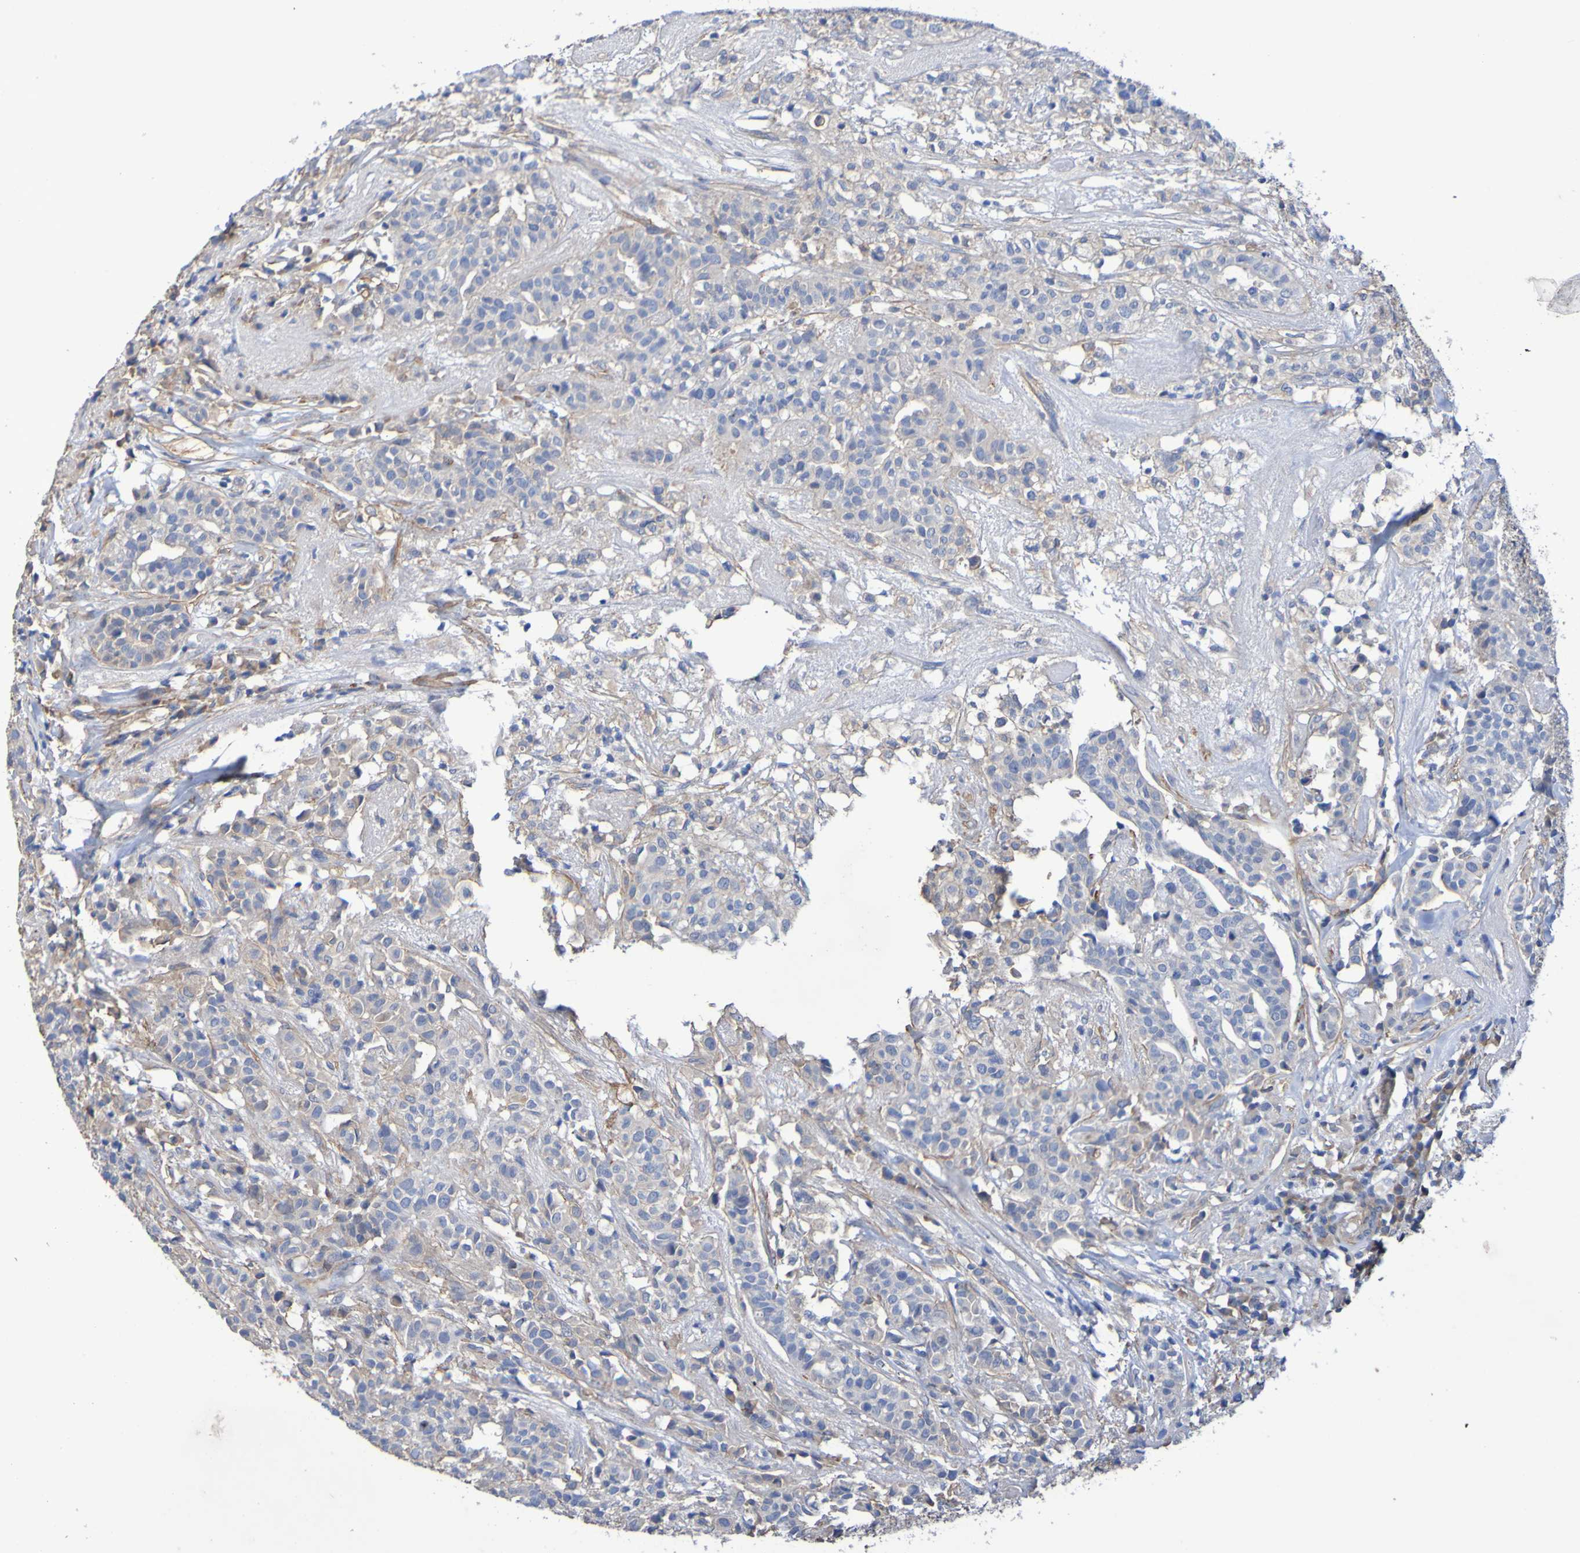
{"staining": {"intensity": "weak", "quantity": ">75%", "location": "cytoplasmic/membranous"}, "tissue": "head and neck cancer", "cell_type": "Tumor cells", "image_type": "cancer", "snomed": [{"axis": "morphology", "description": "Adenocarcinoma, NOS"}, {"axis": "topography", "description": "Salivary gland"}, {"axis": "topography", "description": "Head-Neck"}], "caption": "Immunohistochemical staining of human head and neck cancer shows weak cytoplasmic/membranous protein expression in about >75% of tumor cells.", "gene": "SRPRB", "patient": {"sex": "female", "age": 65}}